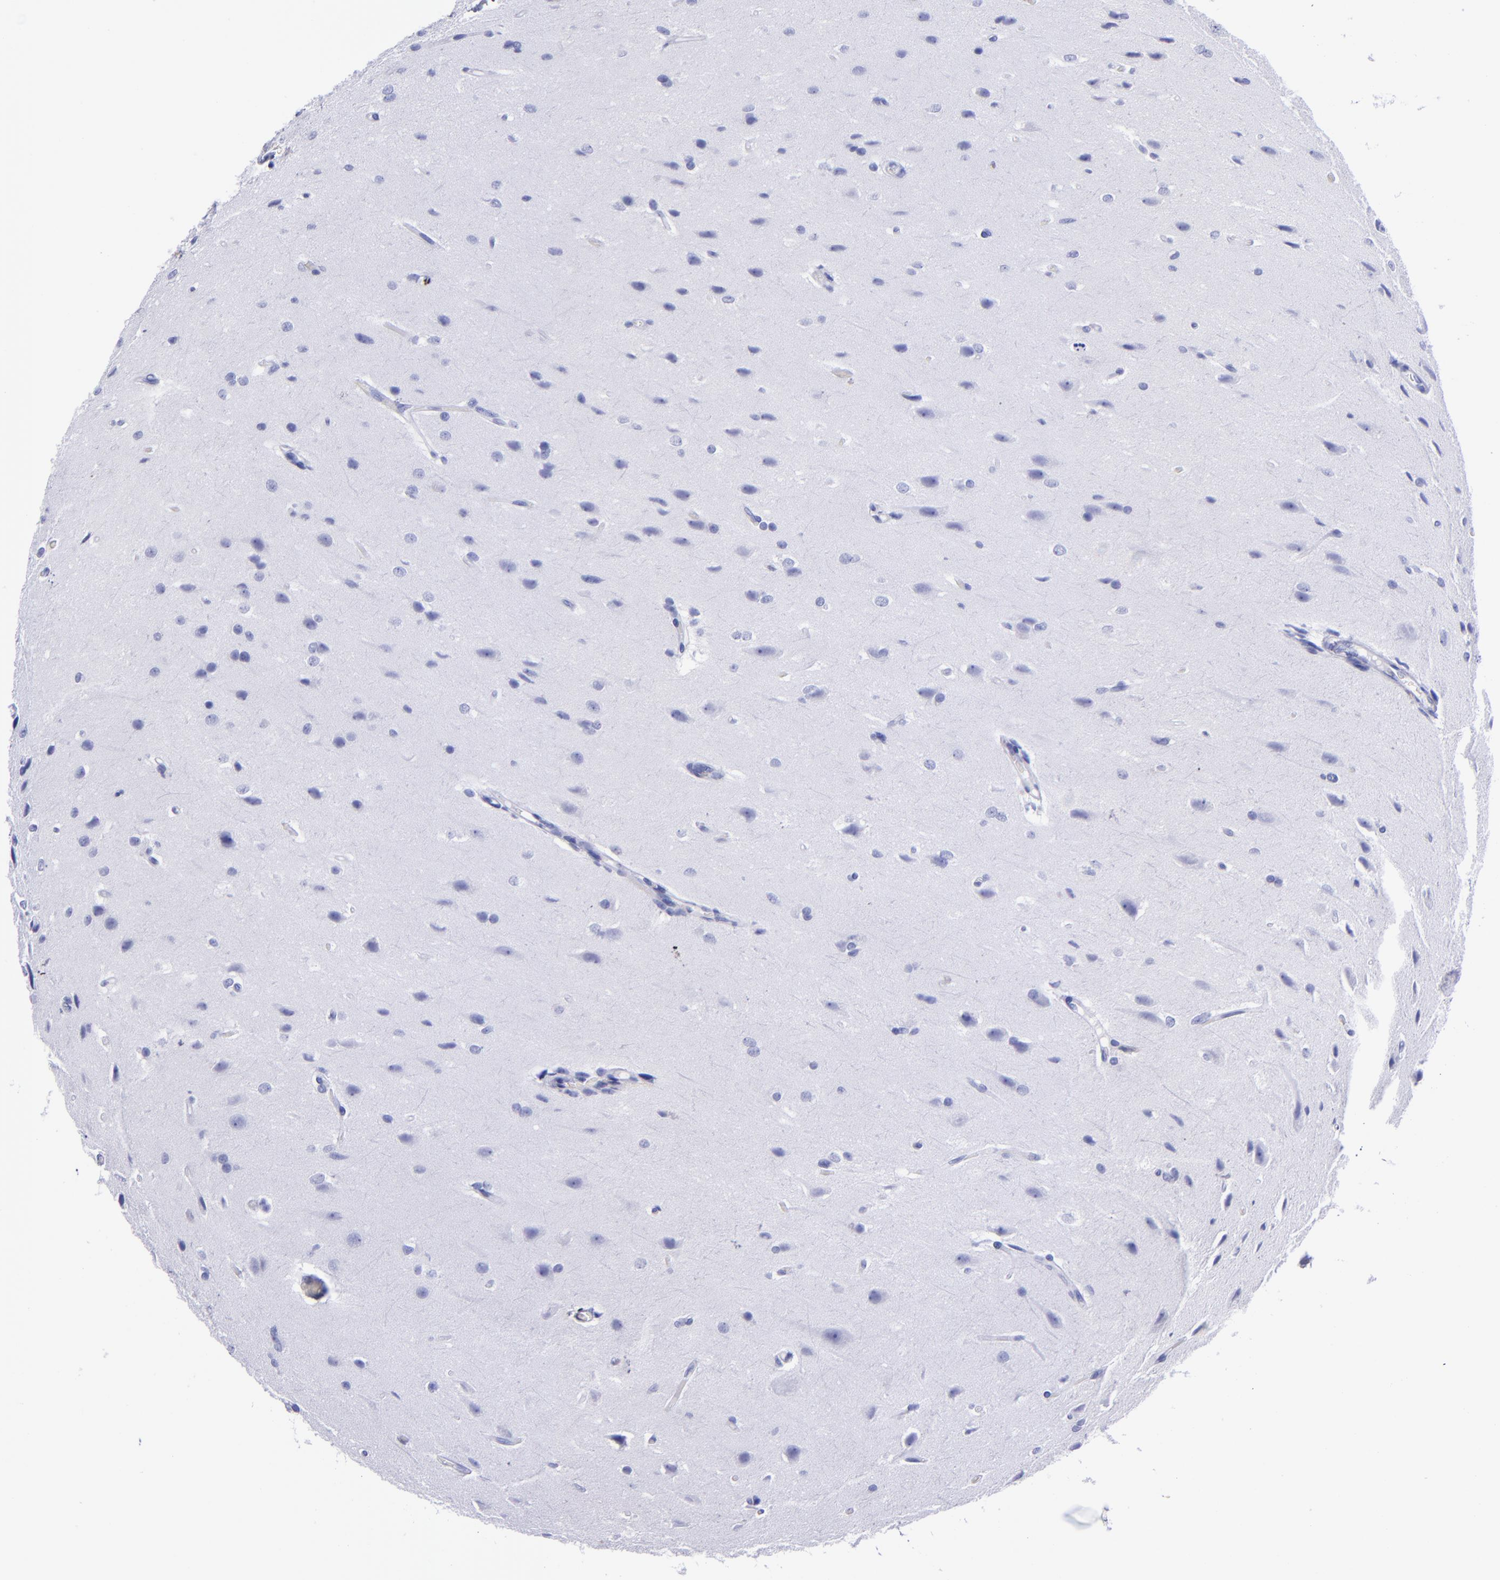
{"staining": {"intensity": "negative", "quantity": "none", "location": "none"}, "tissue": "glioma", "cell_type": "Tumor cells", "image_type": "cancer", "snomed": [{"axis": "morphology", "description": "Glioma, malignant, High grade"}, {"axis": "topography", "description": "Brain"}], "caption": "Protein analysis of malignant glioma (high-grade) demonstrates no significant expression in tumor cells.", "gene": "CD6", "patient": {"sex": "male", "age": 68}}